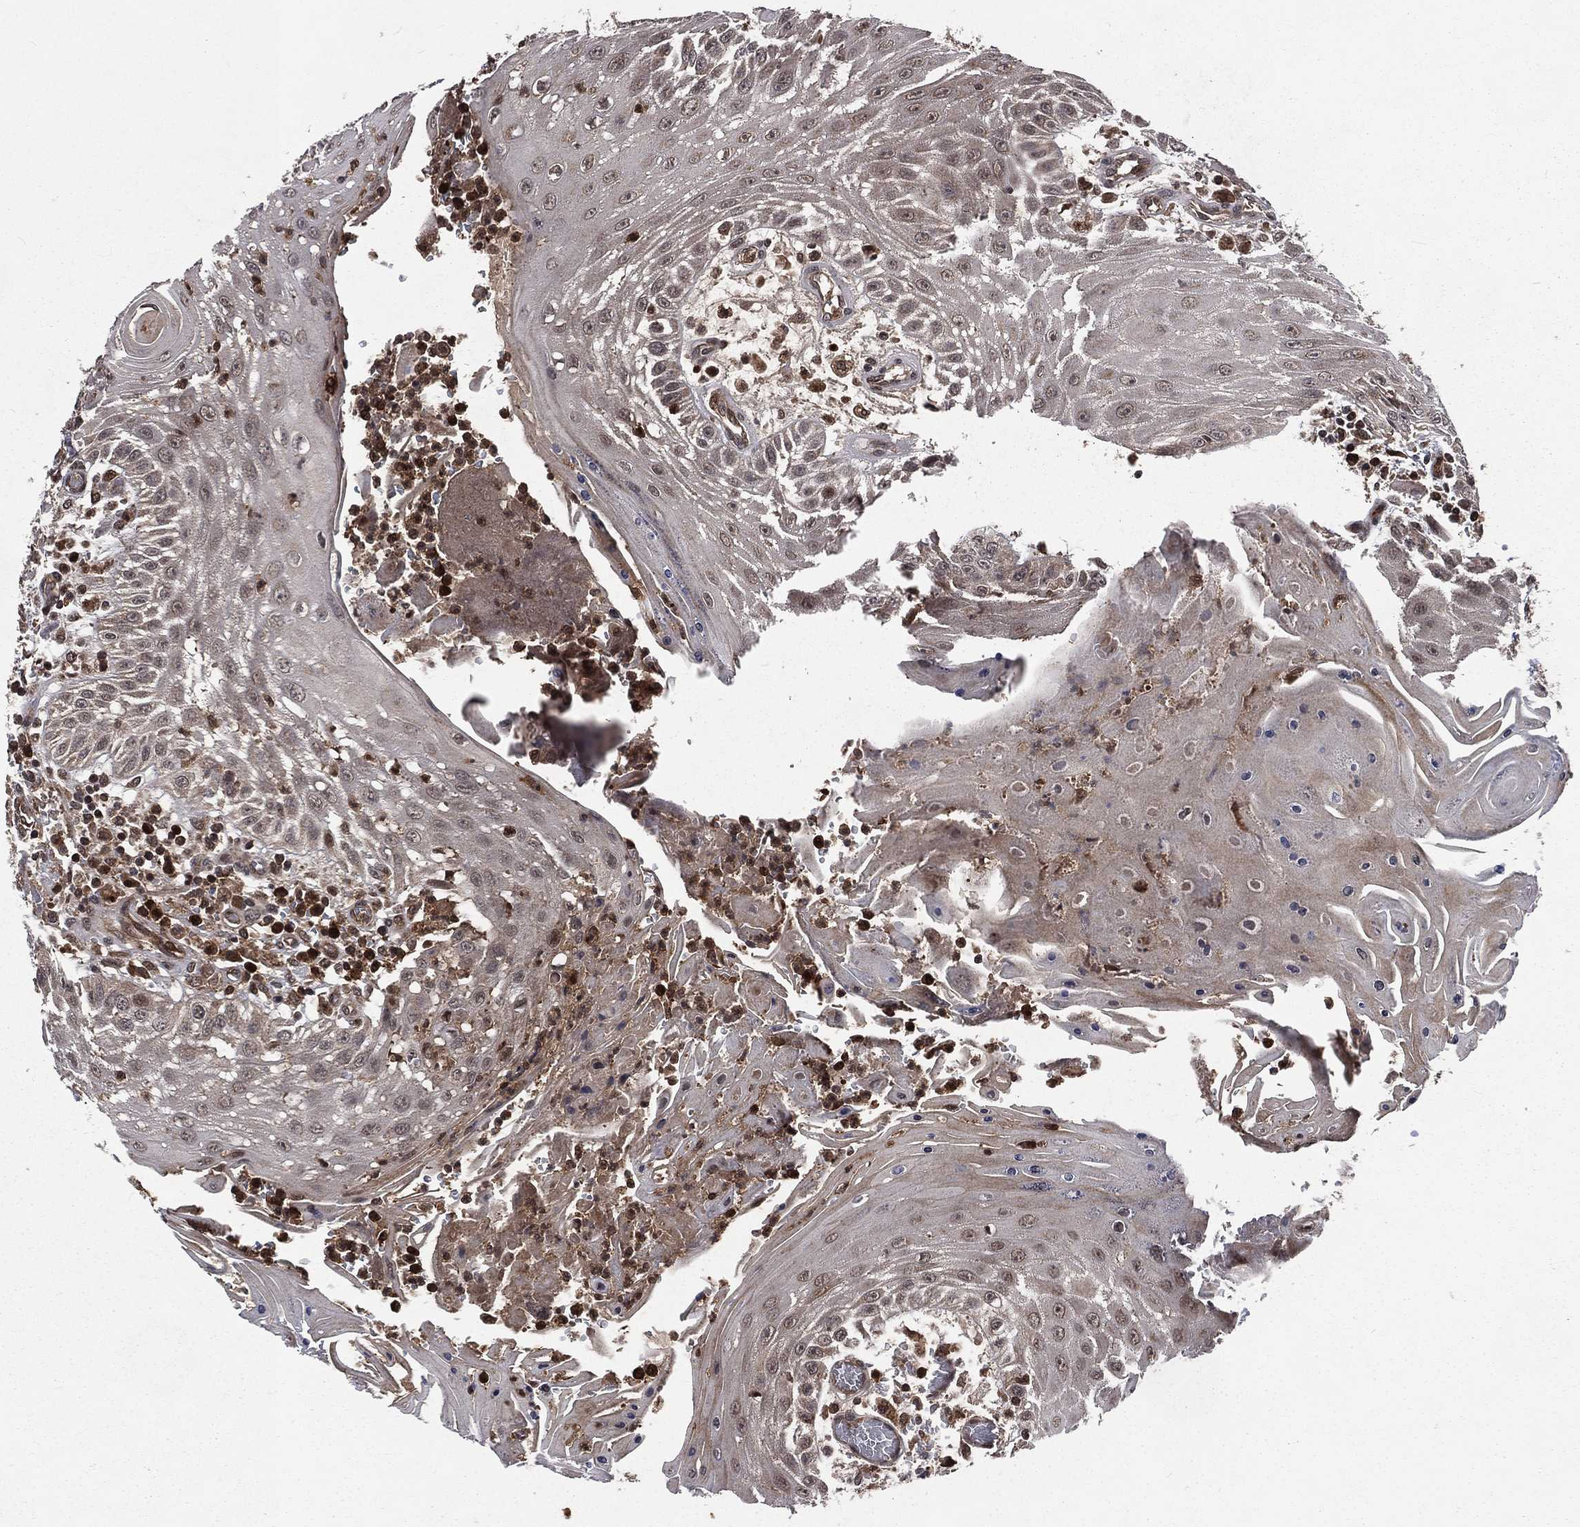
{"staining": {"intensity": "negative", "quantity": "none", "location": "none"}, "tissue": "head and neck cancer", "cell_type": "Tumor cells", "image_type": "cancer", "snomed": [{"axis": "morphology", "description": "Squamous cell carcinoma, NOS"}, {"axis": "topography", "description": "Oral tissue"}, {"axis": "topography", "description": "Head-Neck"}], "caption": "Squamous cell carcinoma (head and neck) was stained to show a protein in brown. There is no significant staining in tumor cells.", "gene": "LENG8", "patient": {"sex": "male", "age": 58}}